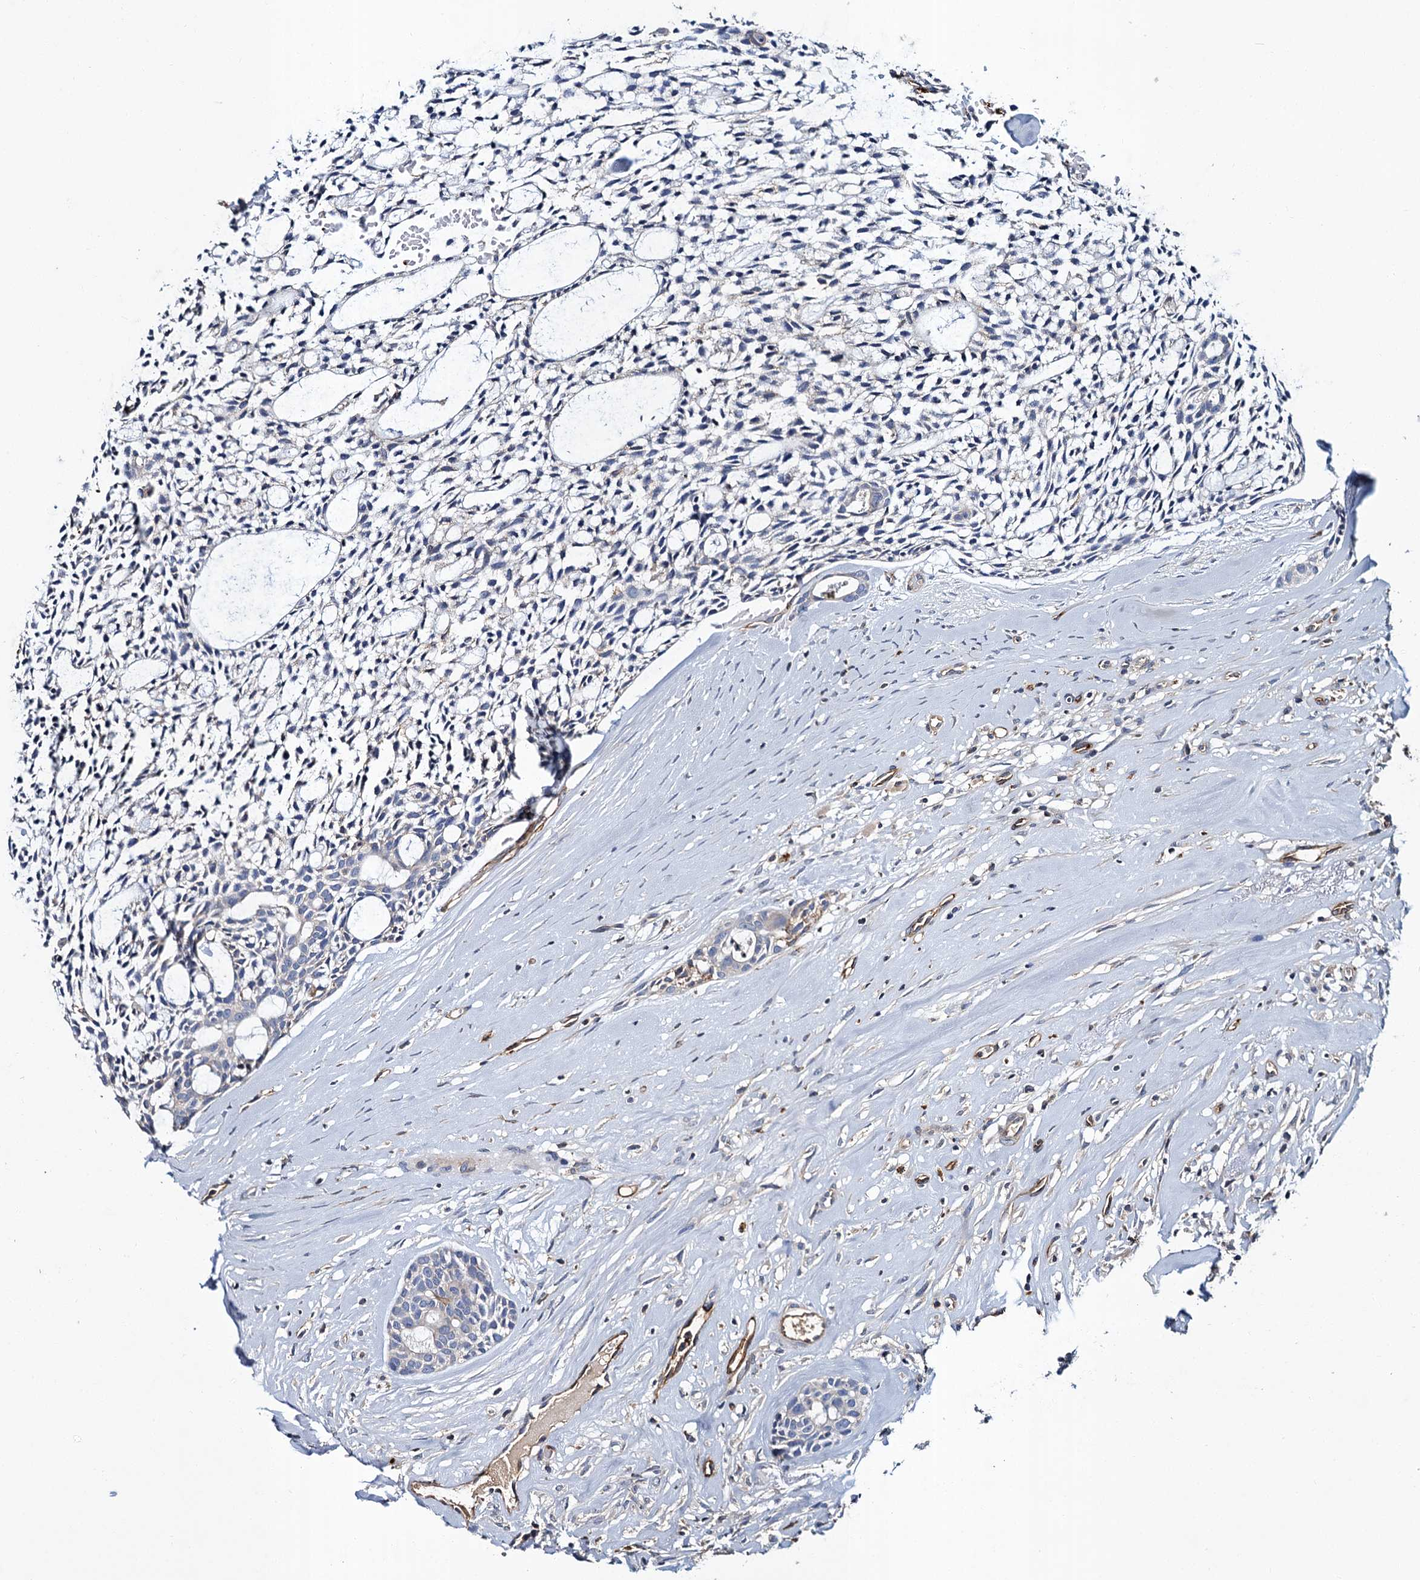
{"staining": {"intensity": "negative", "quantity": "none", "location": "none"}, "tissue": "head and neck cancer", "cell_type": "Tumor cells", "image_type": "cancer", "snomed": [{"axis": "morphology", "description": "Adenocarcinoma, NOS"}, {"axis": "topography", "description": "Subcutis"}, {"axis": "topography", "description": "Head-Neck"}], "caption": "Tumor cells are negative for brown protein staining in head and neck cancer. (DAB (3,3'-diaminobenzidine) IHC, high magnification).", "gene": "CACNA1C", "patient": {"sex": "female", "age": 73}}